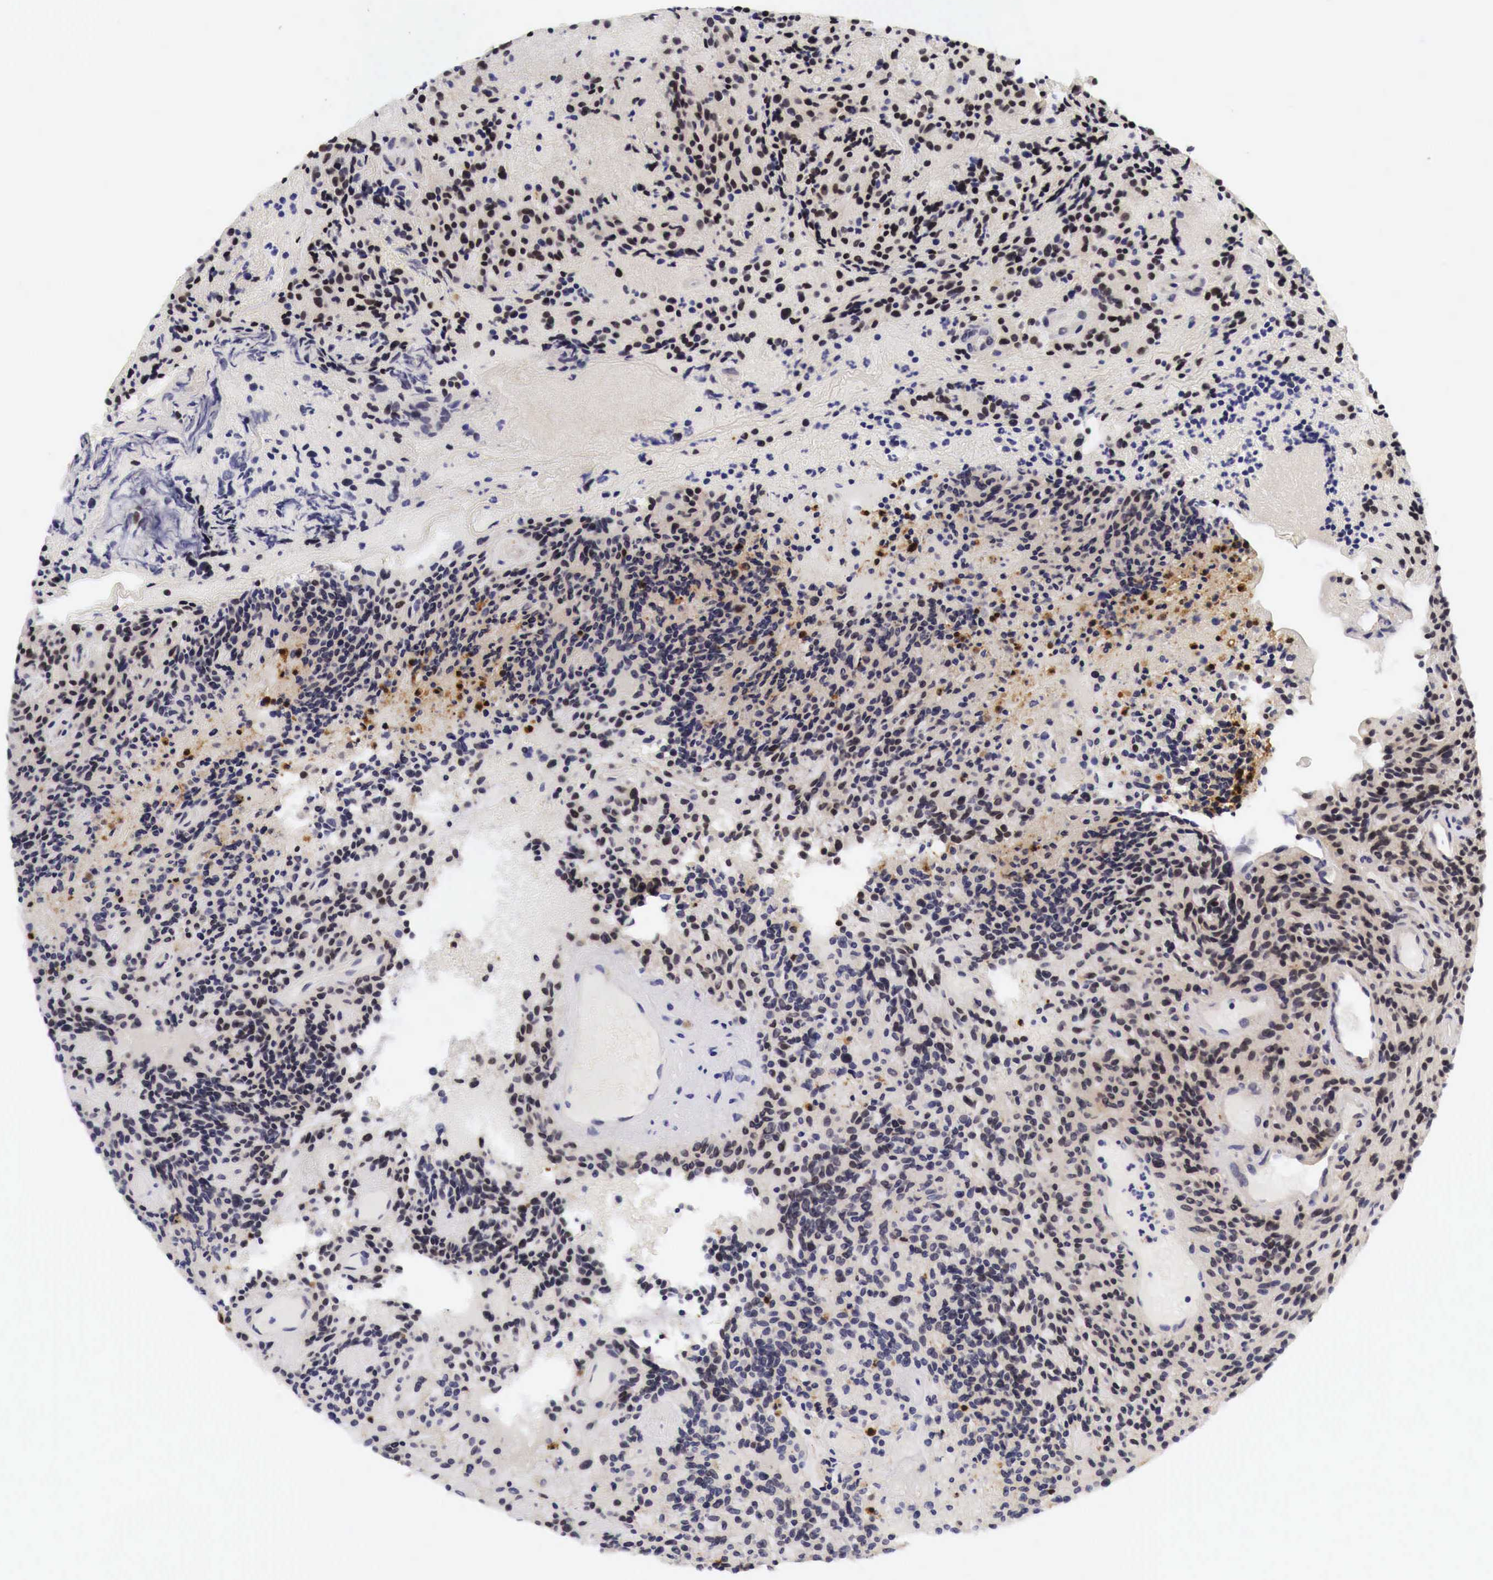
{"staining": {"intensity": "negative", "quantity": "none", "location": "none"}, "tissue": "glioma", "cell_type": "Tumor cells", "image_type": "cancer", "snomed": [{"axis": "morphology", "description": "Glioma, malignant, High grade"}, {"axis": "topography", "description": "Brain"}], "caption": "Immunohistochemical staining of human malignant glioma (high-grade) displays no significant positivity in tumor cells.", "gene": "CASP3", "patient": {"sex": "female", "age": 13}}